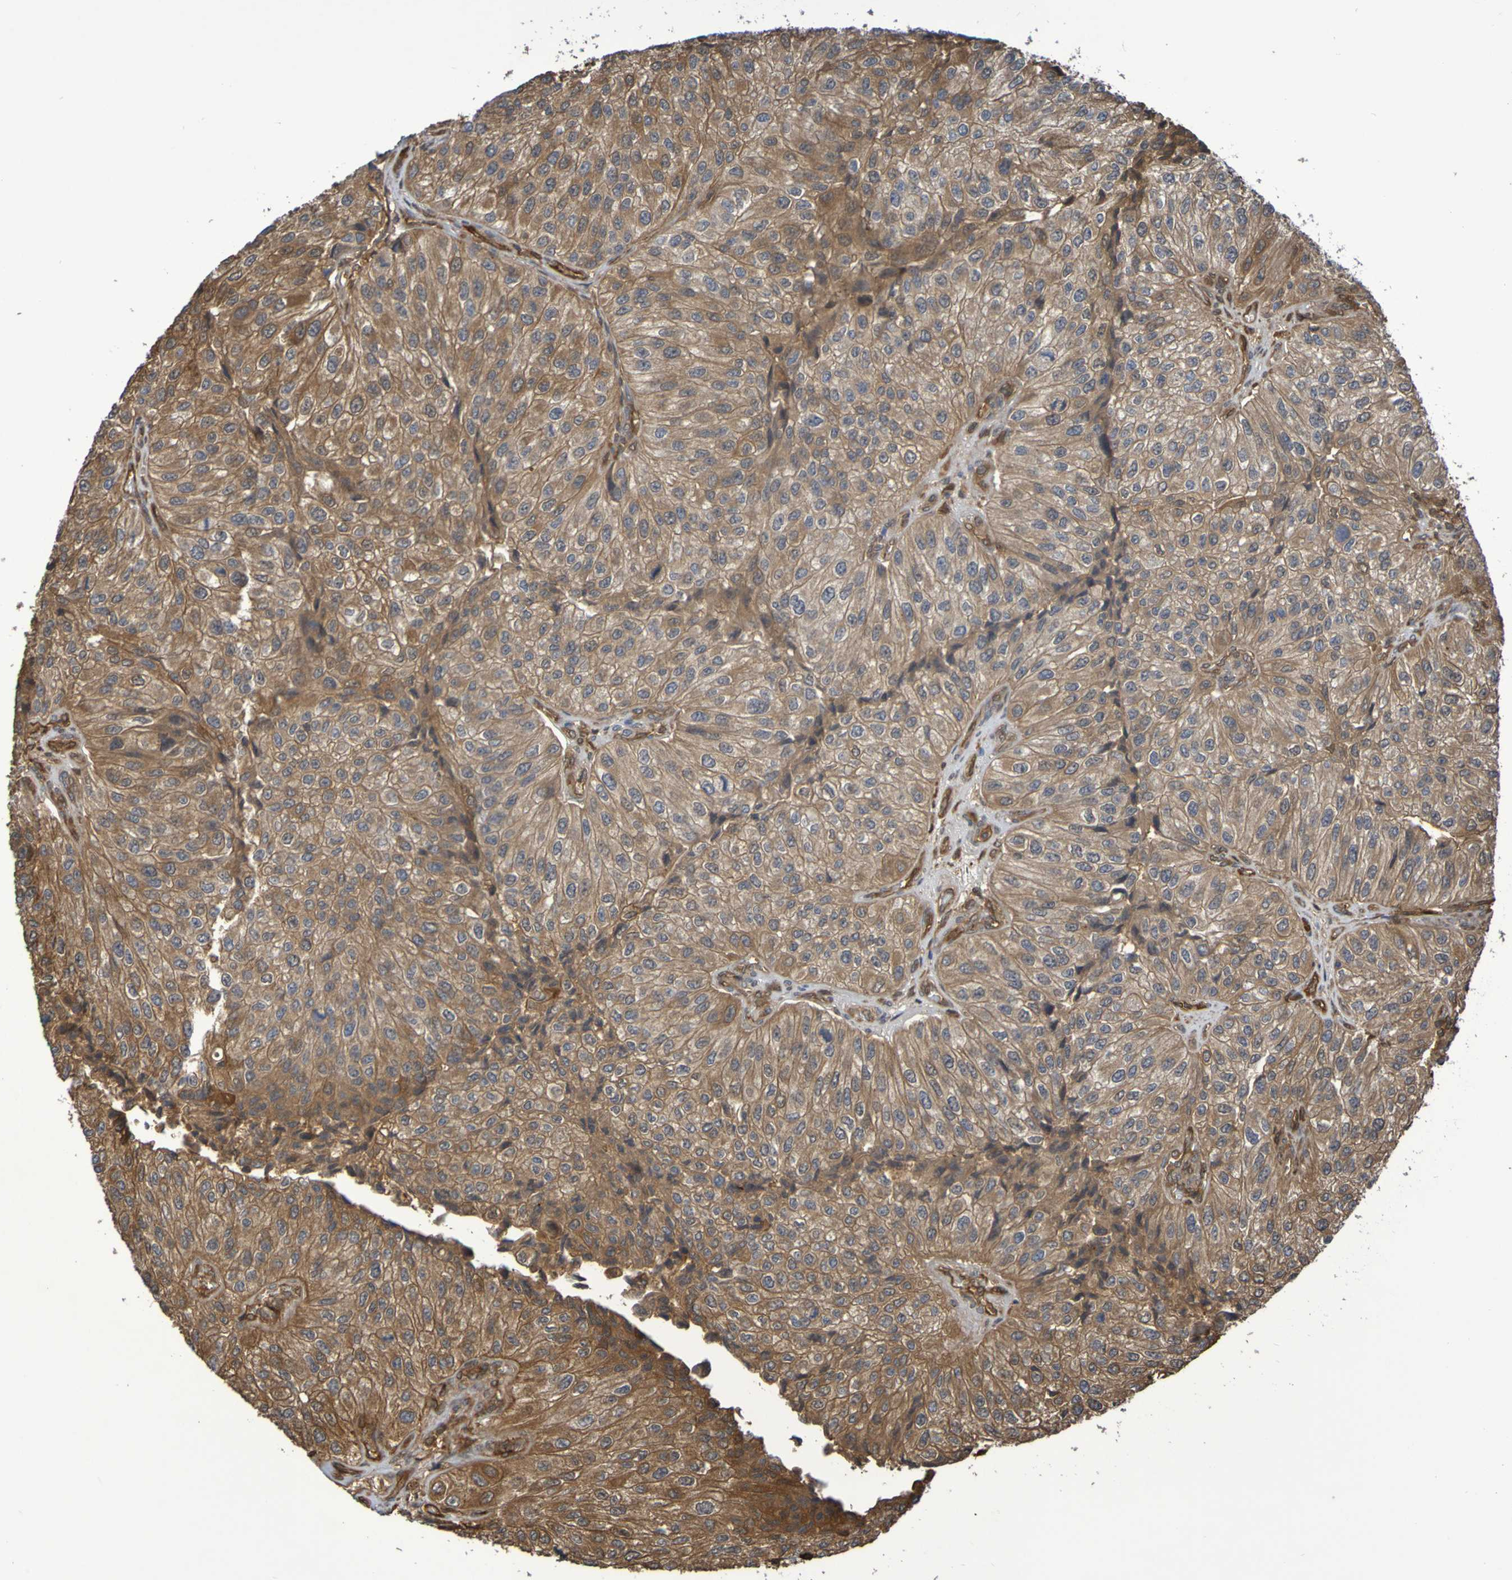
{"staining": {"intensity": "moderate", "quantity": ">75%", "location": "cytoplasmic/membranous"}, "tissue": "urothelial cancer", "cell_type": "Tumor cells", "image_type": "cancer", "snomed": [{"axis": "morphology", "description": "Urothelial carcinoma, High grade"}, {"axis": "topography", "description": "Kidney"}, {"axis": "topography", "description": "Urinary bladder"}], "caption": "A brown stain shows moderate cytoplasmic/membranous positivity of a protein in urothelial cancer tumor cells.", "gene": "SERPINB6", "patient": {"sex": "male", "age": 77}}